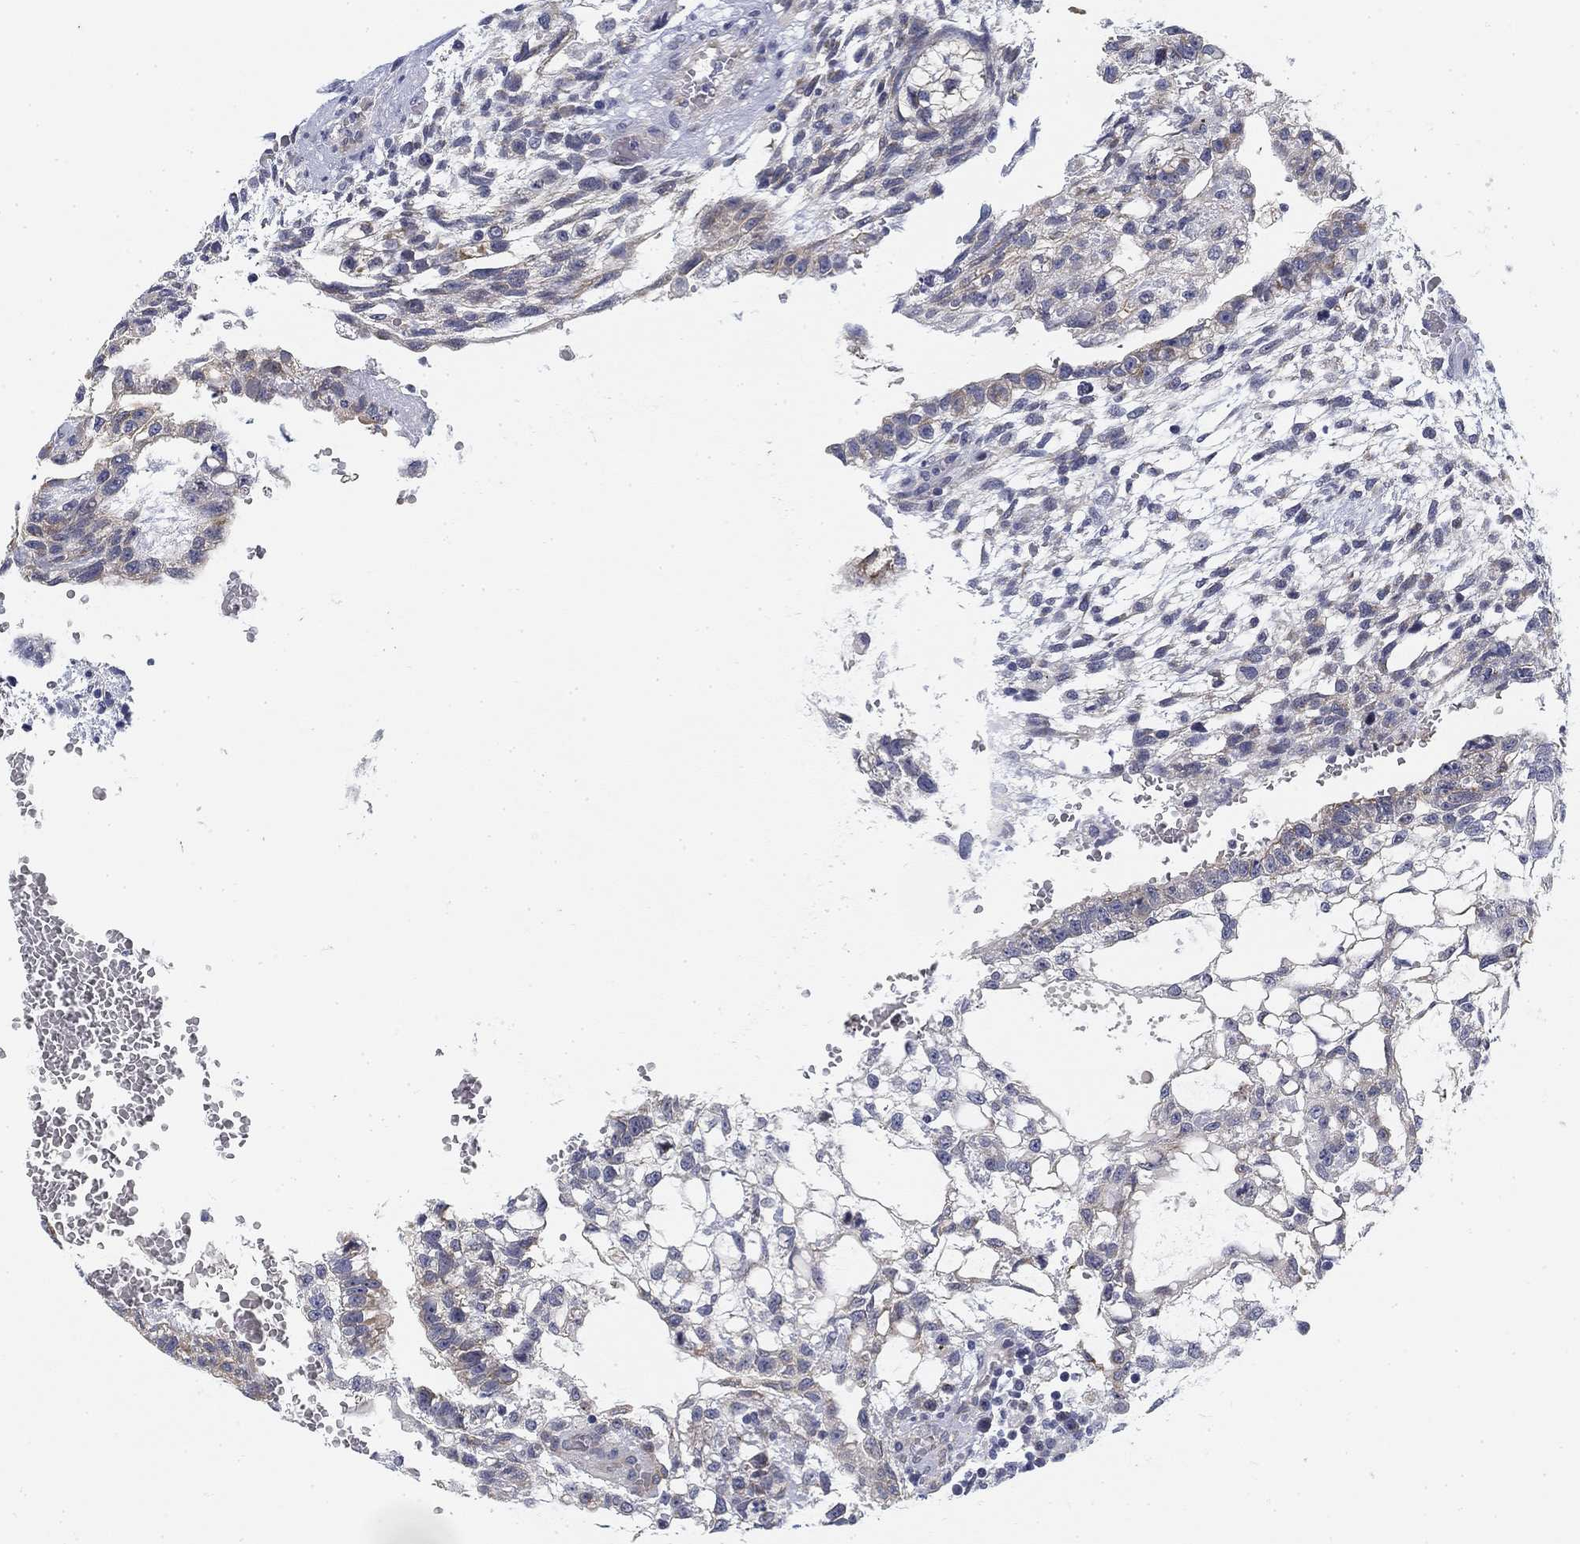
{"staining": {"intensity": "weak", "quantity": "<25%", "location": "cytoplasmic/membranous"}, "tissue": "testis cancer", "cell_type": "Tumor cells", "image_type": "cancer", "snomed": [{"axis": "morphology", "description": "Carcinoma, Embryonal, NOS"}, {"axis": "topography", "description": "Testis"}], "caption": "This is a photomicrograph of immunohistochemistry (IHC) staining of testis cancer, which shows no staining in tumor cells. (DAB (3,3'-diaminobenzidine) immunohistochemistry visualized using brightfield microscopy, high magnification).", "gene": "SLC2A5", "patient": {"sex": "male", "age": 32}}